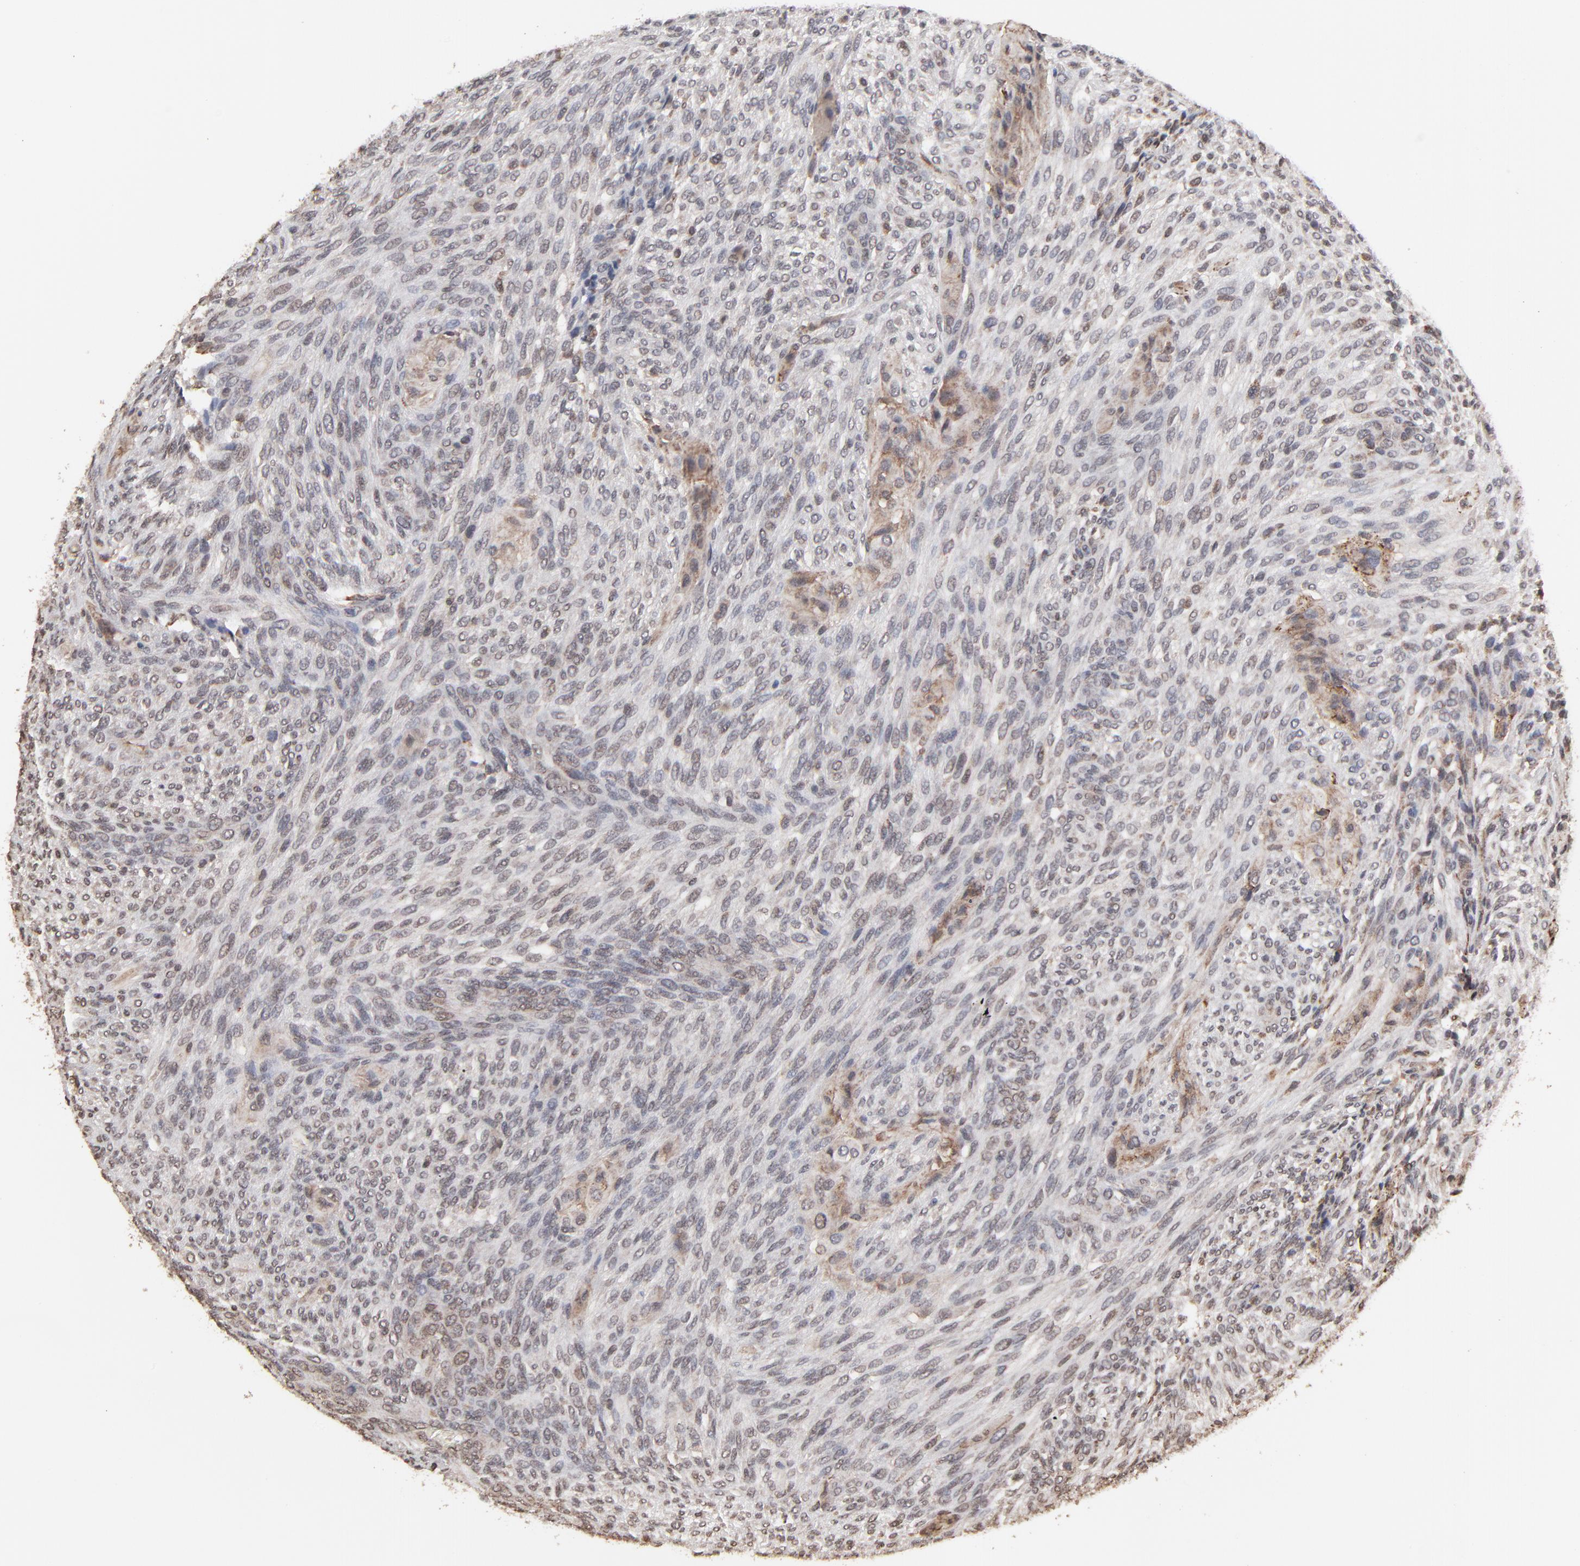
{"staining": {"intensity": "weak", "quantity": "25%-75%", "location": "cytoplasmic/membranous"}, "tissue": "glioma", "cell_type": "Tumor cells", "image_type": "cancer", "snomed": [{"axis": "morphology", "description": "Glioma, malignant, High grade"}, {"axis": "topography", "description": "Cerebral cortex"}], "caption": "This micrograph reveals IHC staining of human glioma, with low weak cytoplasmic/membranous positivity in approximately 25%-75% of tumor cells.", "gene": "CHM", "patient": {"sex": "female", "age": 55}}